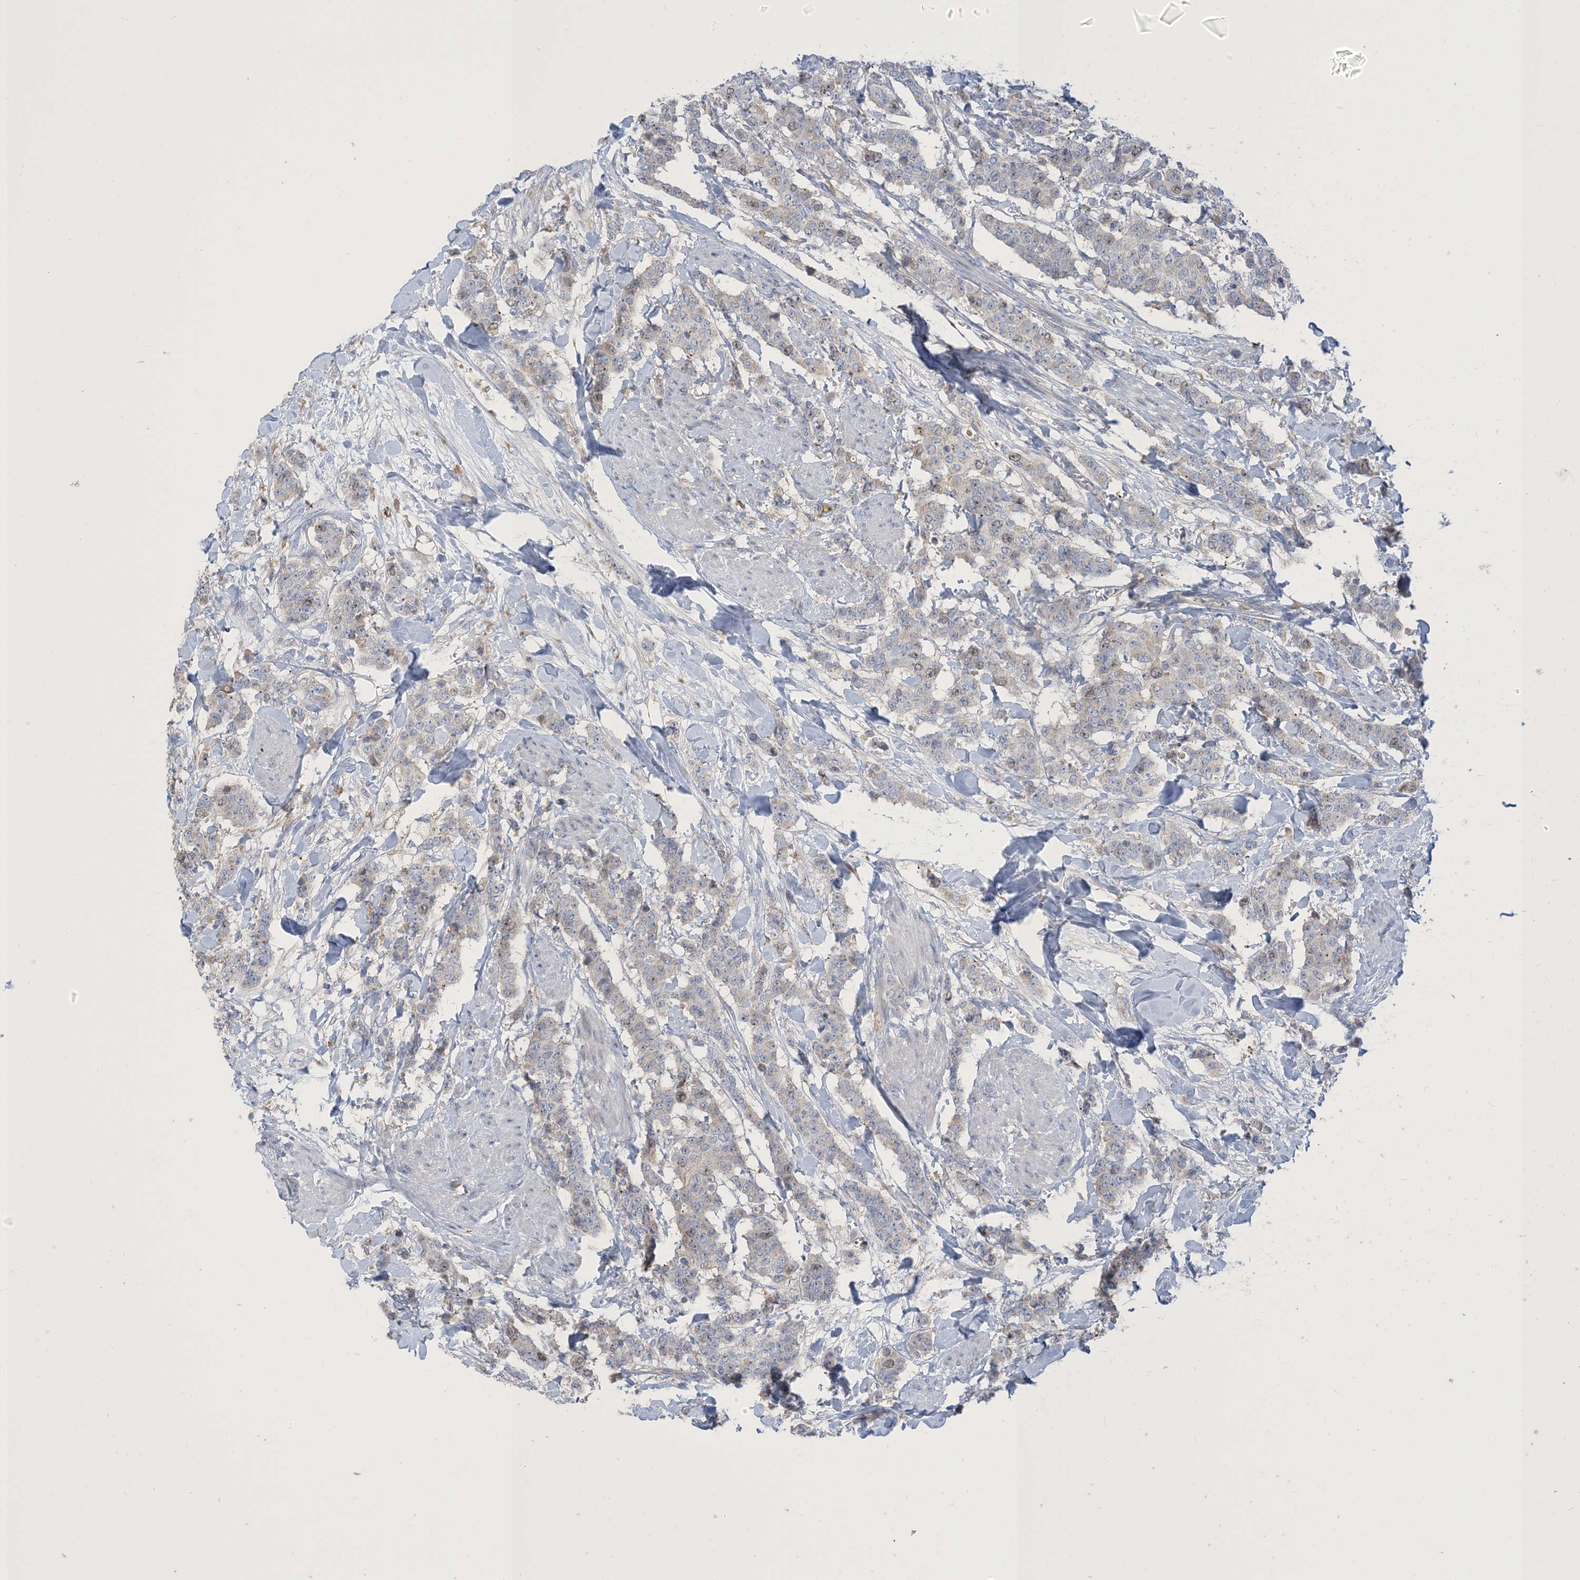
{"staining": {"intensity": "moderate", "quantity": "<25%", "location": "nuclear"}, "tissue": "breast cancer", "cell_type": "Tumor cells", "image_type": "cancer", "snomed": [{"axis": "morphology", "description": "Duct carcinoma"}, {"axis": "topography", "description": "Breast"}], "caption": "The image displays a brown stain indicating the presence of a protein in the nuclear of tumor cells in breast cancer (intraductal carcinoma). (DAB (3,3'-diaminobenzidine) IHC, brown staining for protein, blue staining for nuclei).", "gene": "PEAR1", "patient": {"sex": "female", "age": 40}}